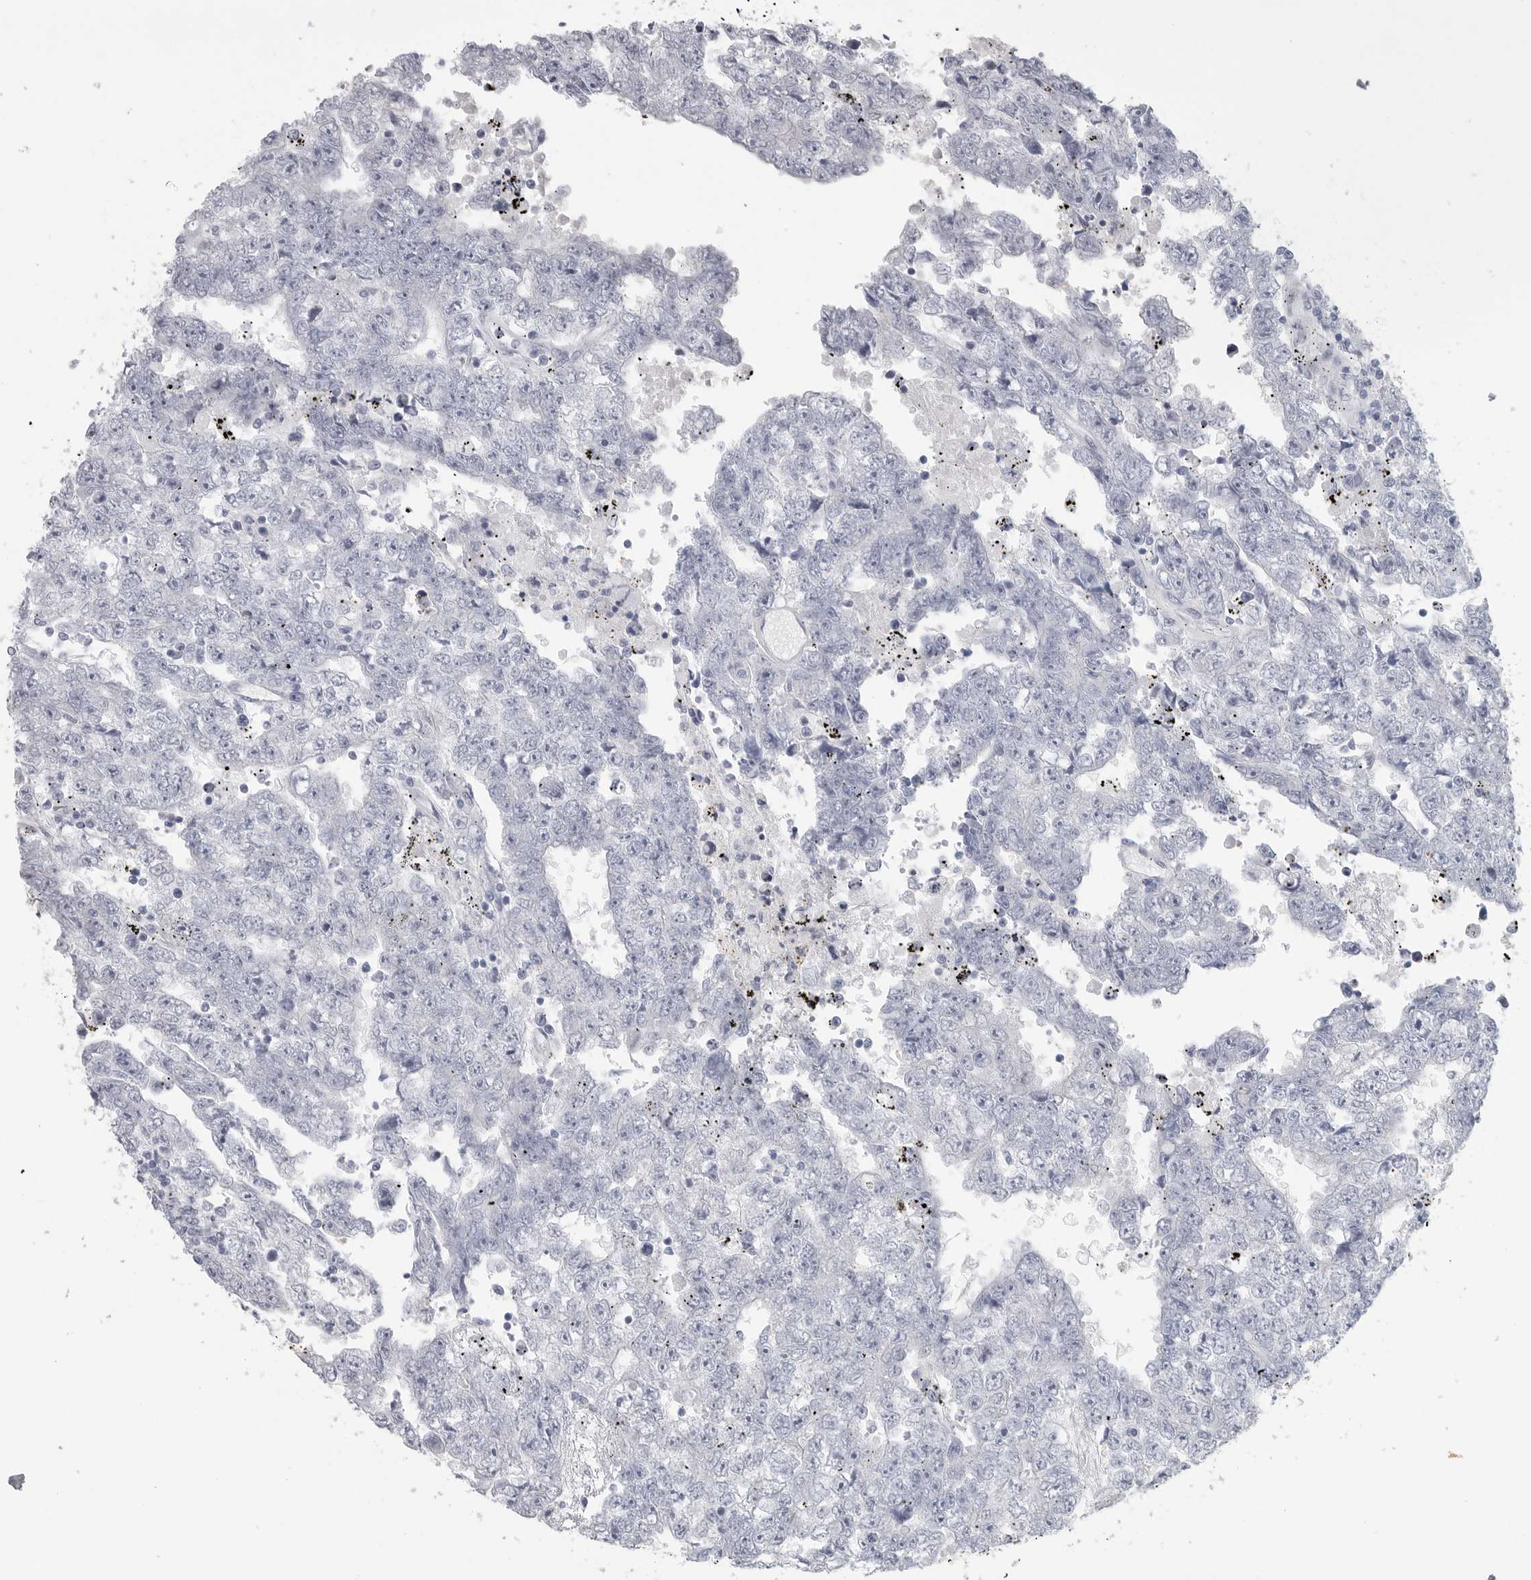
{"staining": {"intensity": "negative", "quantity": "none", "location": "none"}, "tissue": "testis cancer", "cell_type": "Tumor cells", "image_type": "cancer", "snomed": [{"axis": "morphology", "description": "Carcinoma, Embryonal, NOS"}, {"axis": "topography", "description": "Testis"}], "caption": "Protein analysis of testis cancer exhibits no significant positivity in tumor cells. (DAB (3,3'-diaminobenzidine) immunohistochemistry (IHC), high magnification).", "gene": "TNR", "patient": {"sex": "male", "age": 25}}